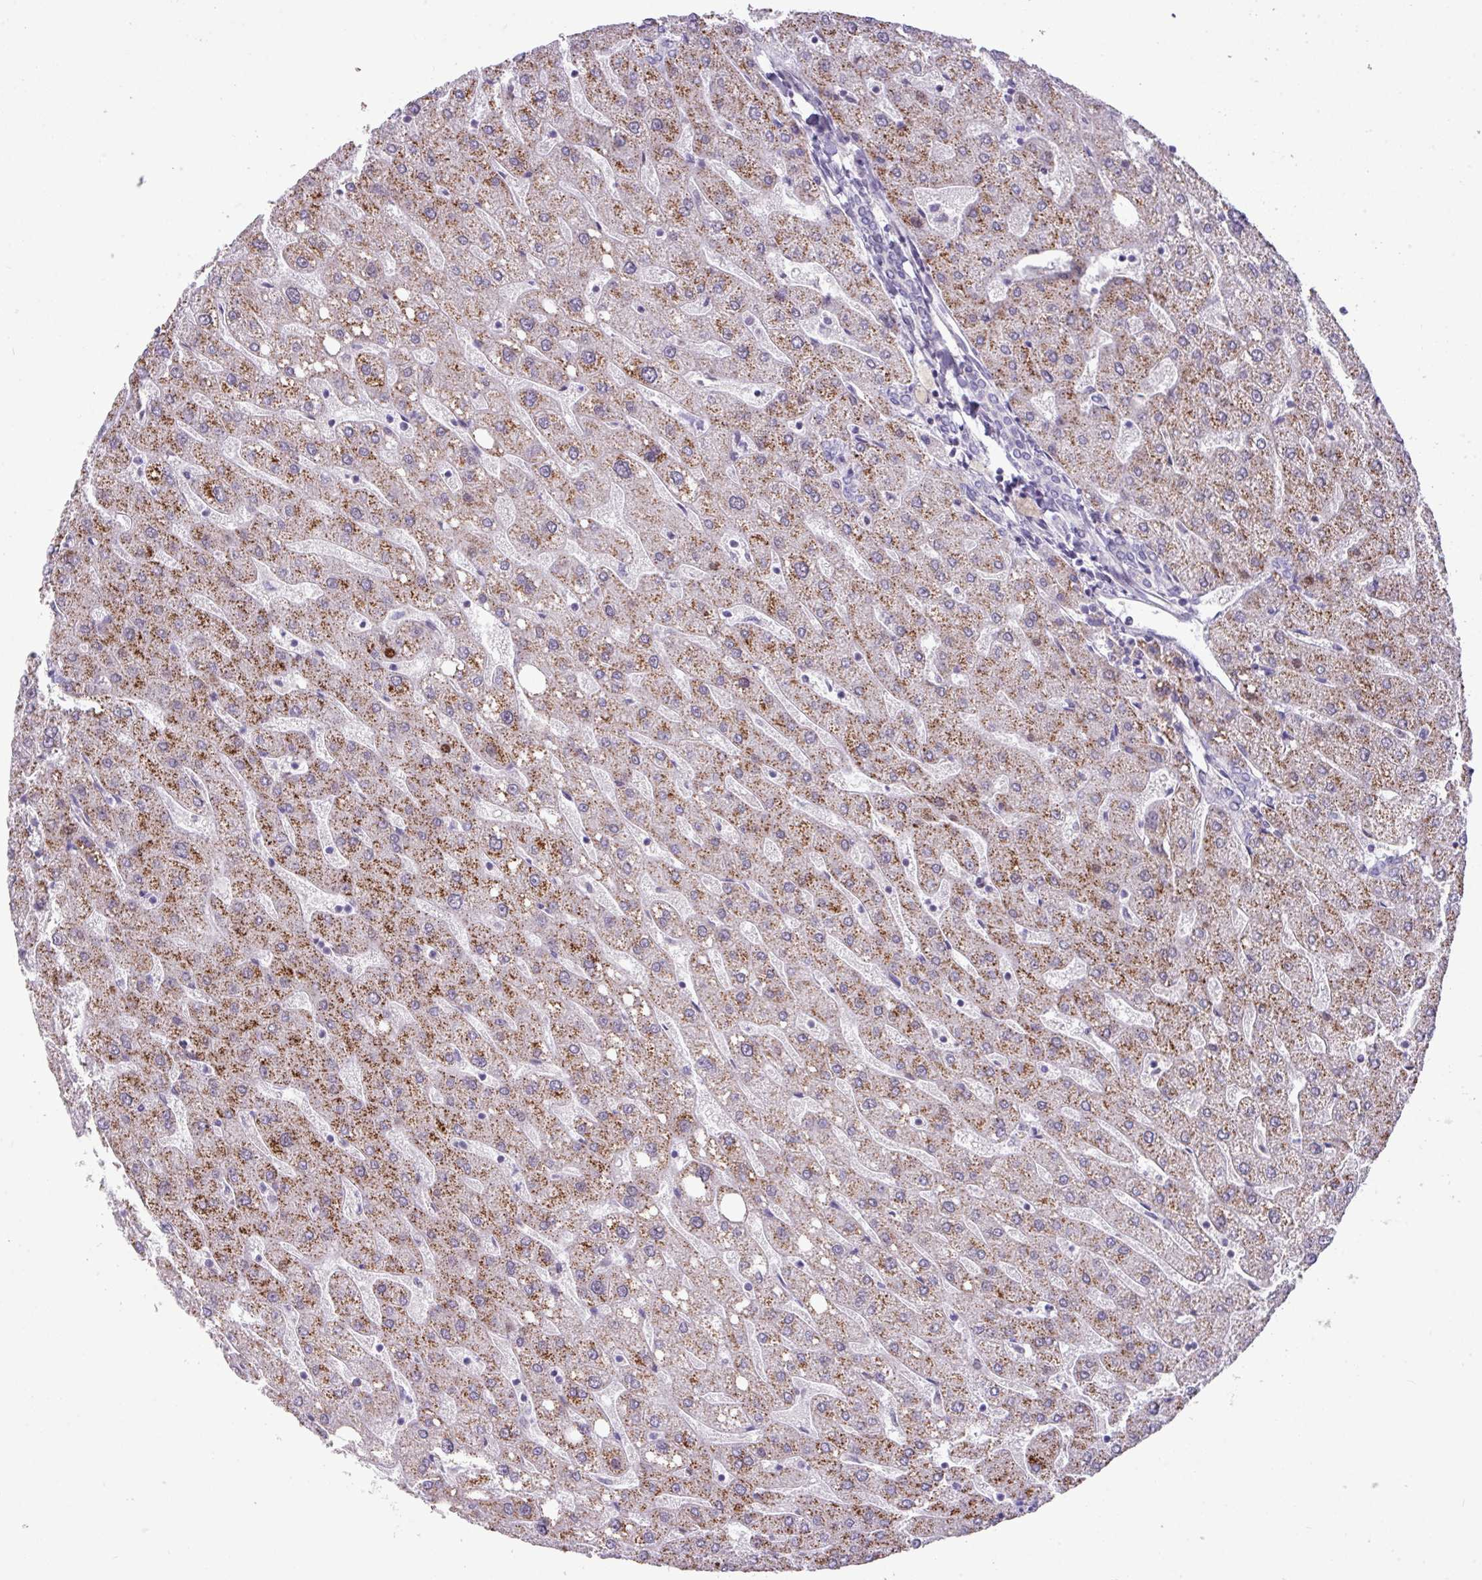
{"staining": {"intensity": "negative", "quantity": "none", "location": "none"}, "tissue": "liver", "cell_type": "Cholangiocytes", "image_type": "normal", "snomed": [{"axis": "morphology", "description": "Normal tissue, NOS"}, {"axis": "topography", "description": "Liver"}], "caption": "Immunohistochemical staining of benign human liver demonstrates no significant staining in cholangiocytes.", "gene": "ANKRD13B", "patient": {"sex": "male", "age": 67}}